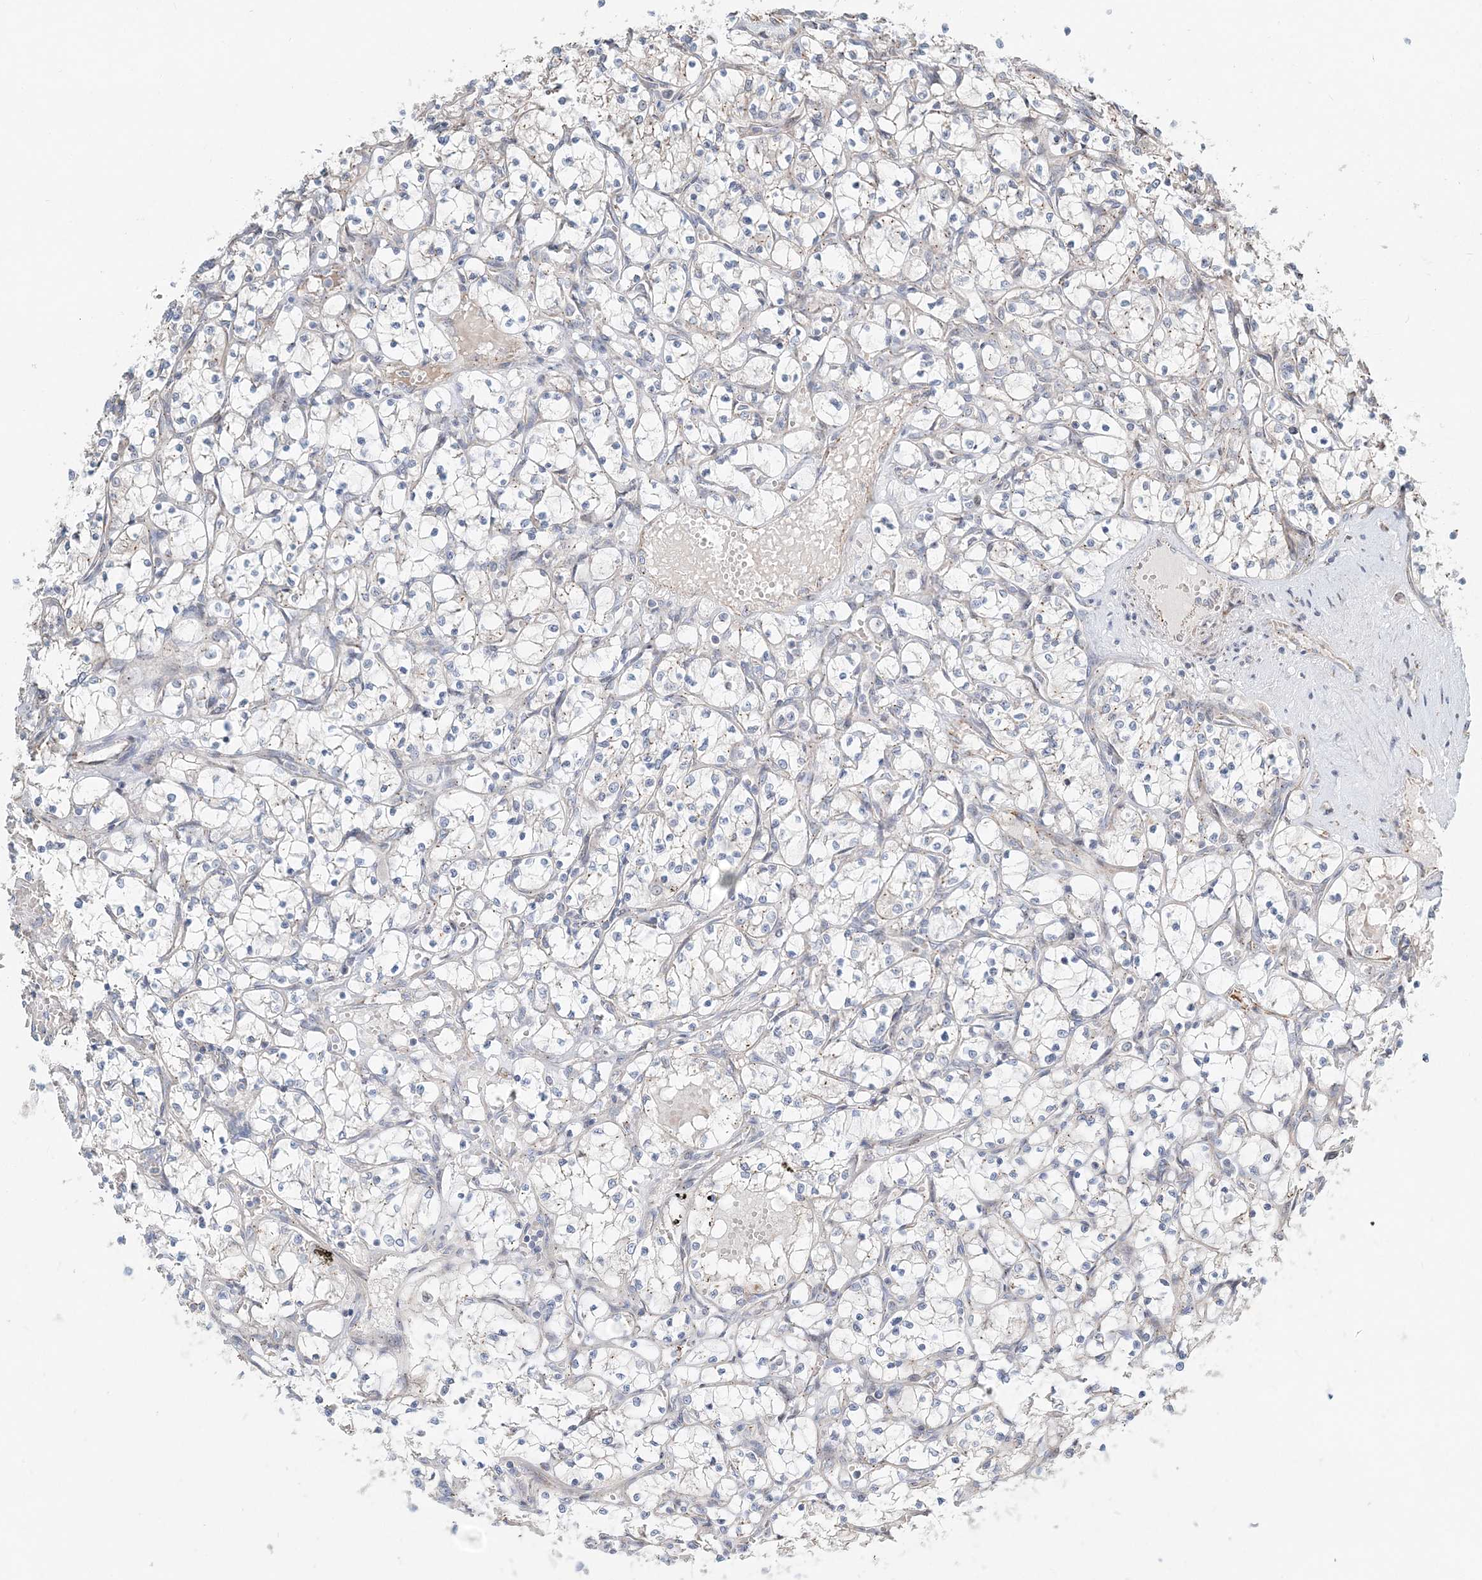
{"staining": {"intensity": "negative", "quantity": "none", "location": "none"}, "tissue": "renal cancer", "cell_type": "Tumor cells", "image_type": "cancer", "snomed": [{"axis": "morphology", "description": "Adenocarcinoma, NOS"}, {"axis": "topography", "description": "Kidney"}], "caption": "Immunohistochemistry (IHC) of renal cancer (adenocarcinoma) exhibits no staining in tumor cells.", "gene": "CXXC5", "patient": {"sex": "female", "age": 69}}